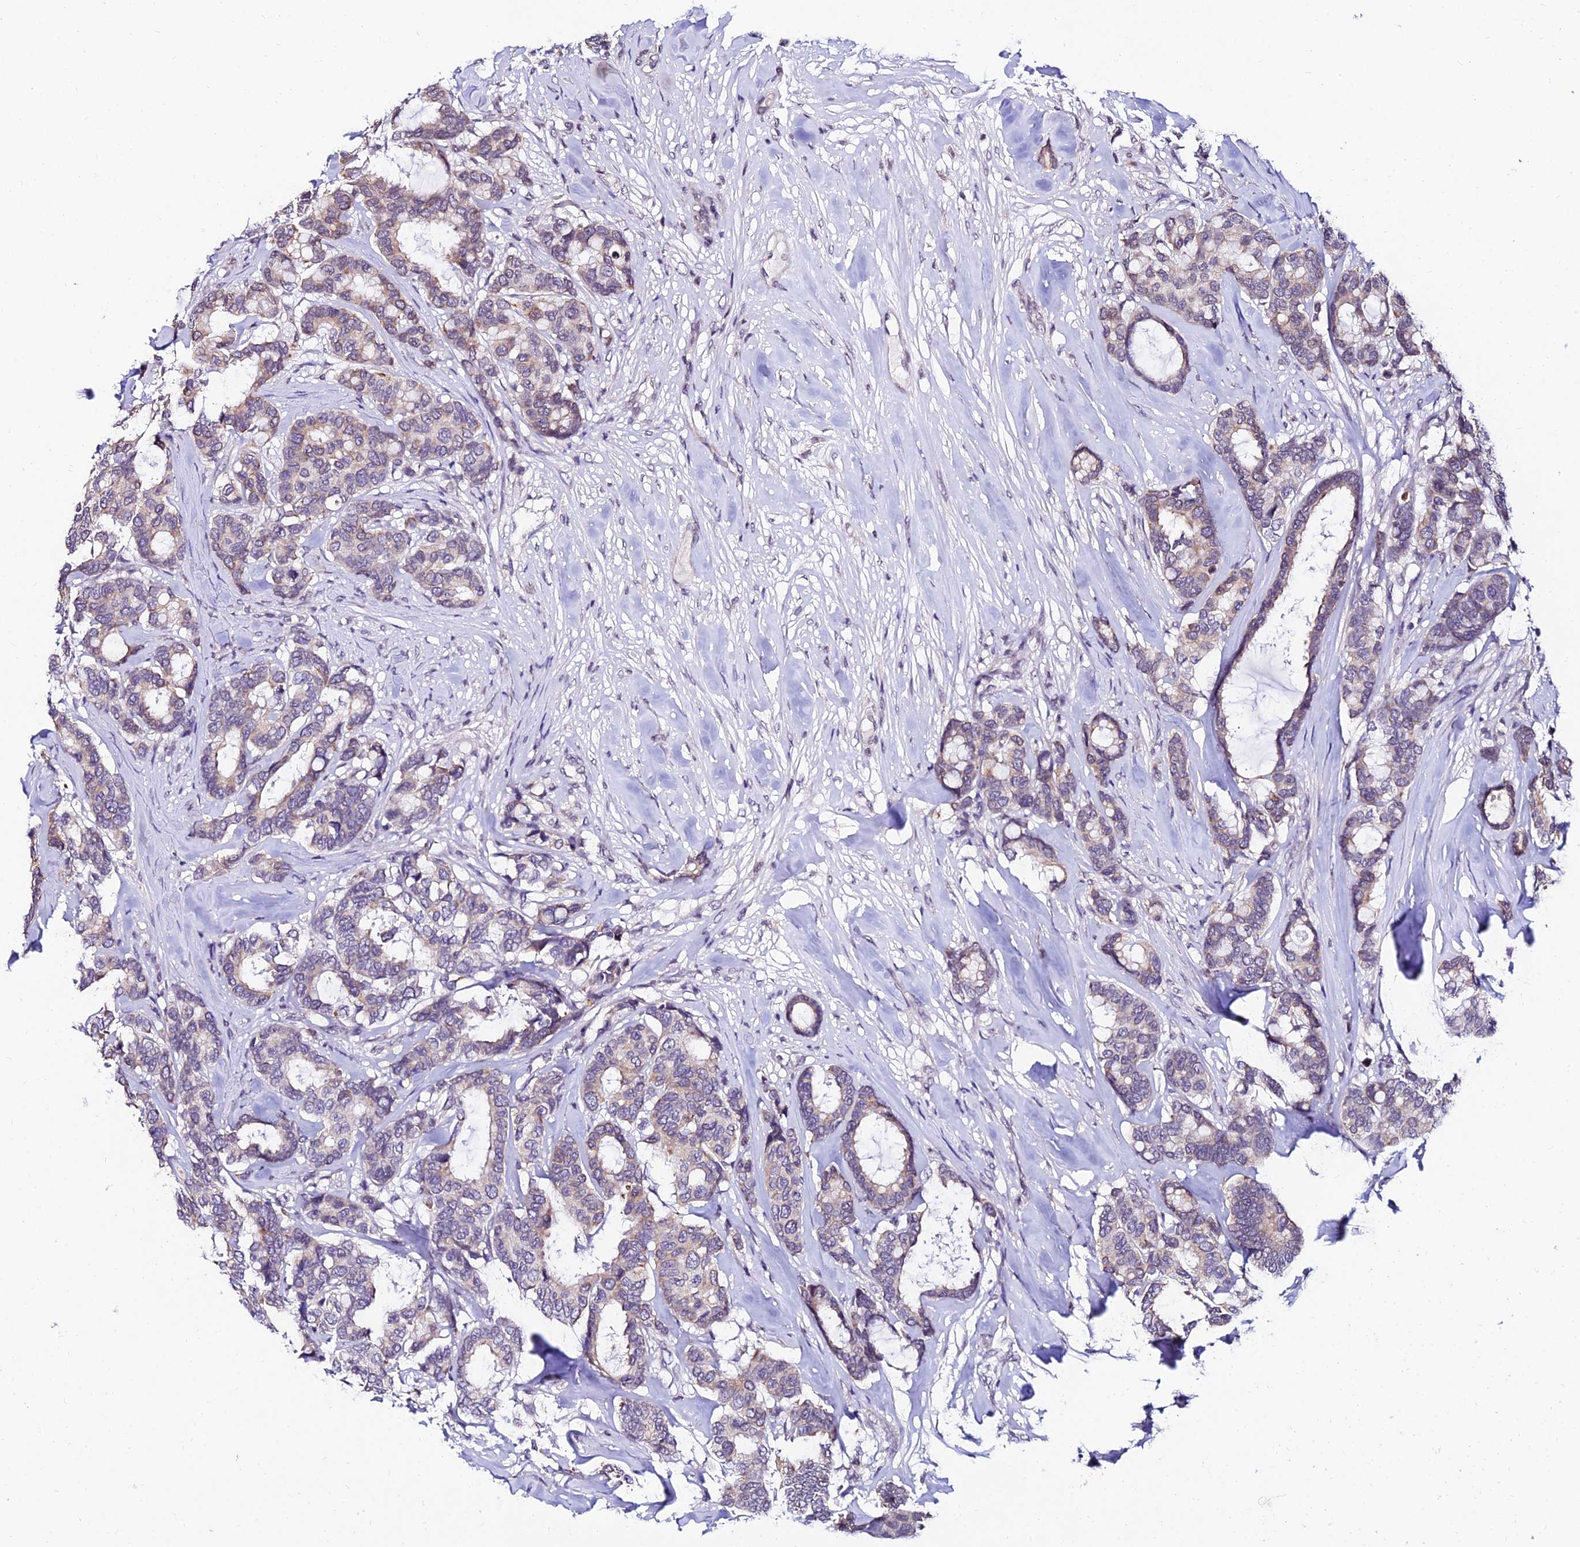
{"staining": {"intensity": "weak", "quantity": "25%-75%", "location": "cytoplasmic/membranous"}, "tissue": "breast cancer", "cell_type": "Tumor cells", "image_type": "cancer", "snomed": [{"axis": "morphology", "description": "Duct carcinoma"}, {"axis": "topography", "description": "Breast"}], "caption": "Immunohistochemistry (IHC) (DAB) staining of human breast cancer (intraductal carcinoma) demonstrates weak cytoplasmic/membranous protein positivity in approximately 25%-75% of tumor cells.", "gene": "CDNF", "patient": {"sex": "female", "age": 87}}